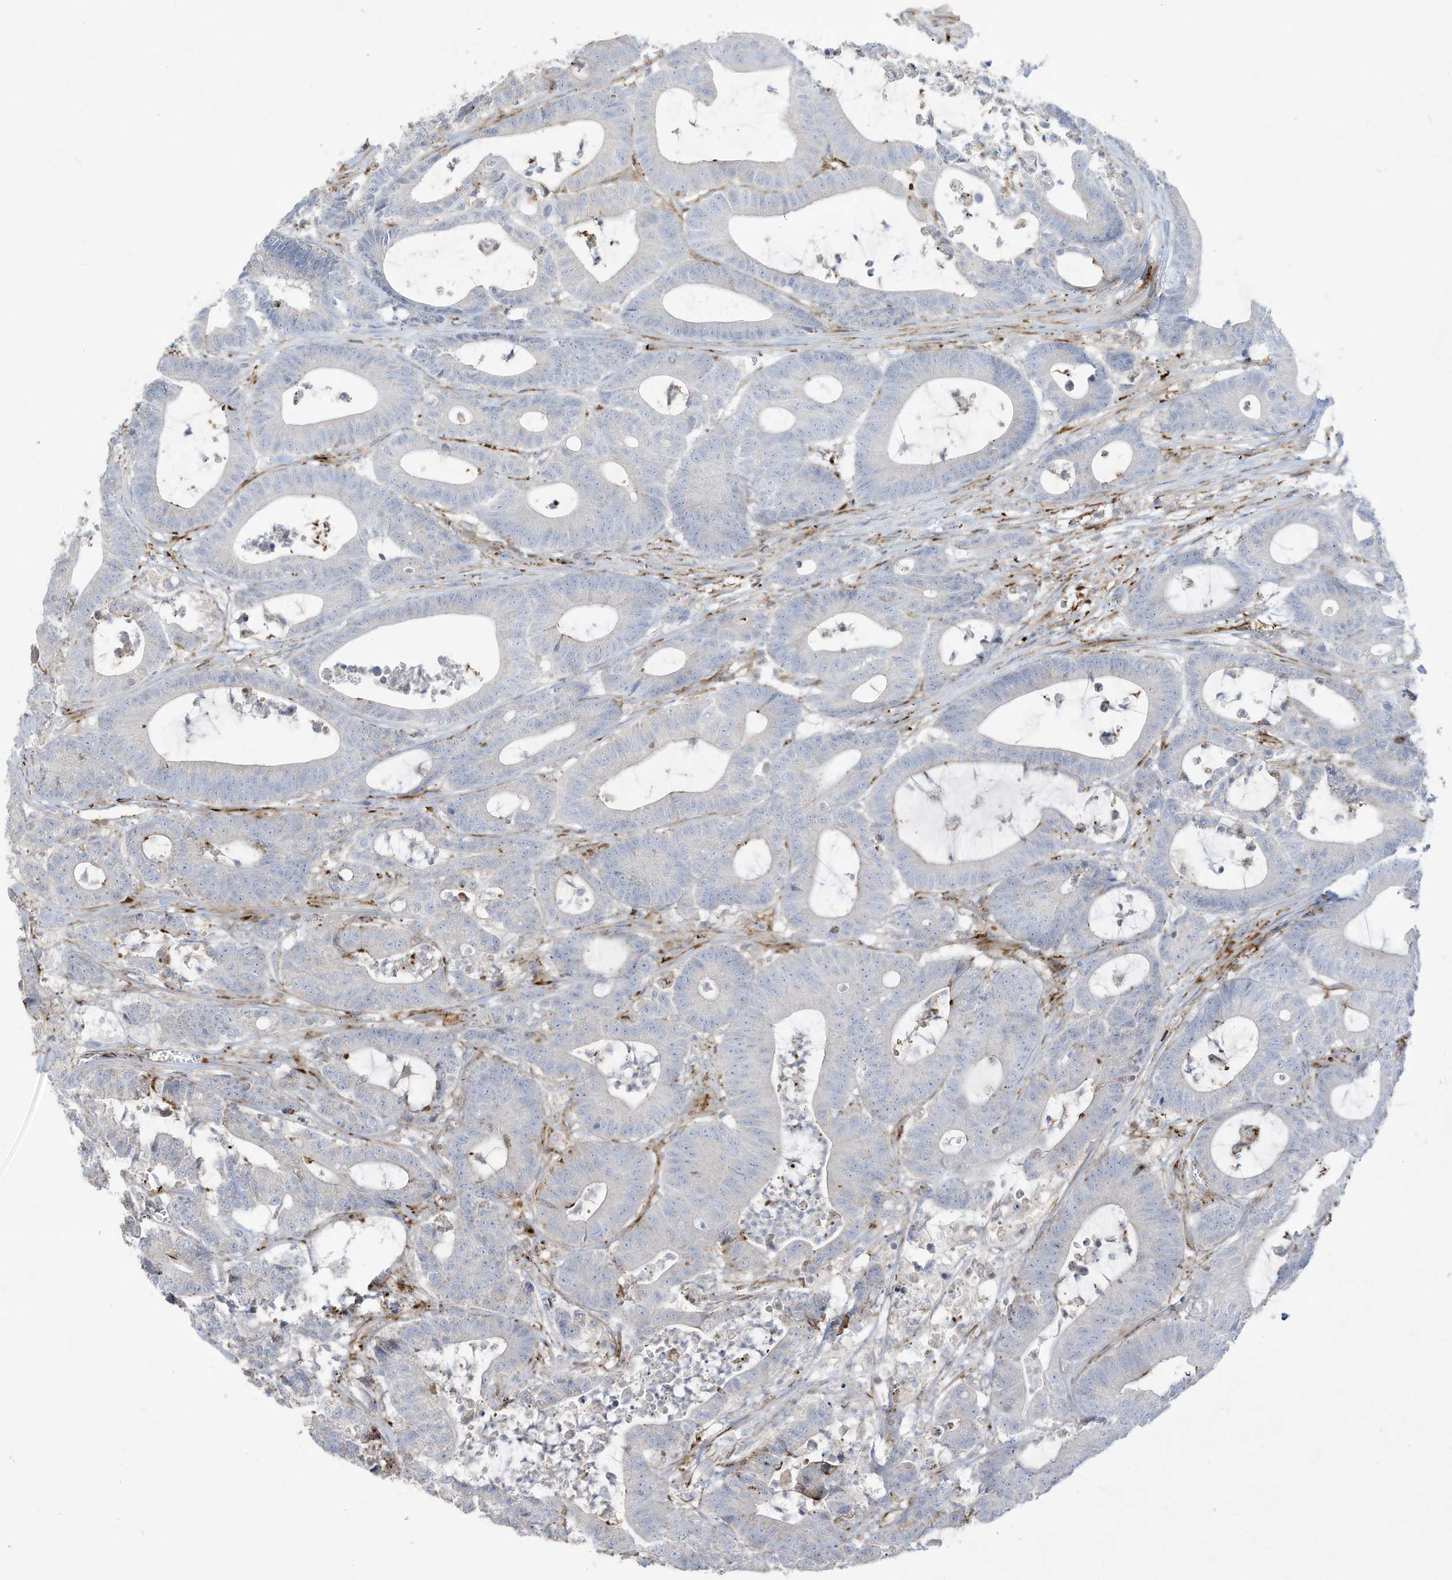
{"staining": {"intensity": "negative", "quantity": "none", "location": "none"}, "tissue": "colorectal cancer", "cell_type": "Tumor cells", "image_type": "cancer", "snomed": [{"axis": "morphology", "description": "Adenocarcinoma, NOS"}, {"axis": "topography", "description": "Colon"}], "caption": "Immunohistochemistry (IHC) photomicrograph of colorectal cancer stained for a protein (brown), which reveals no staining in tumor cells.", "gene": "THNSL2", "patient": {"sex": "female", "age": 84}}